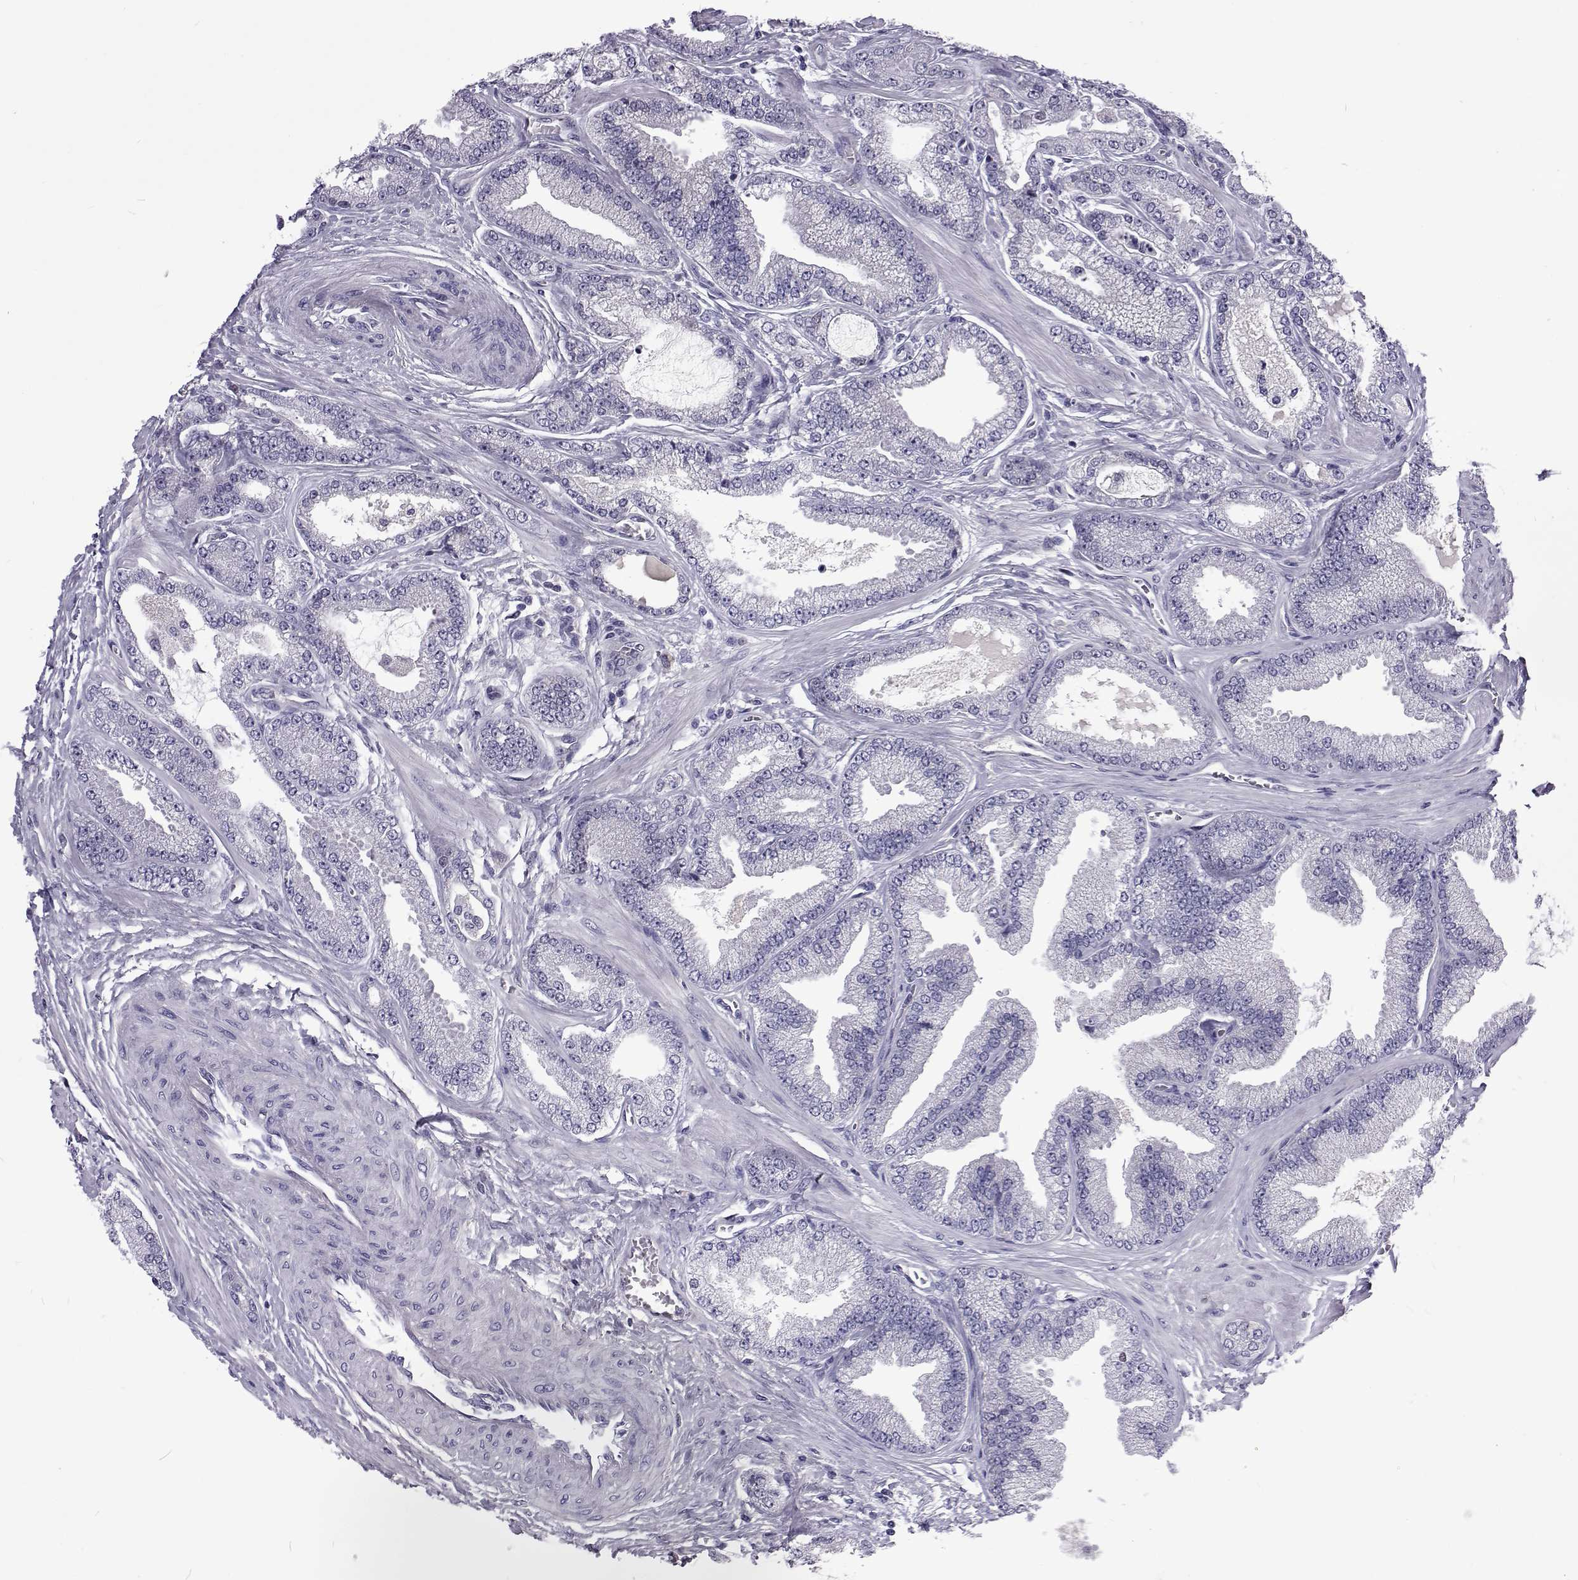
{"staining": {"intensity": "negative", "quantity": "none", "location": "none"}, "tissue": "prostate cancer", "cell_type": "Tumor cells", "image_type": "cancer", "snomed": [{"axis": "morphology", "description": "Adenocarcinoma, Low grade"}, {"axis": "topography", "description": "Prostate"}], "caption": "Image shows no protein expression in tumor cells of prostate cancer tissue. Brightfield microscopy of immunohistochemistry (IHC) stained with DAB (brown) and hematoxylin (blue), captured at high magnification.", "gene": "TCF15", "patient": {"sex": "male", "age": 55}}